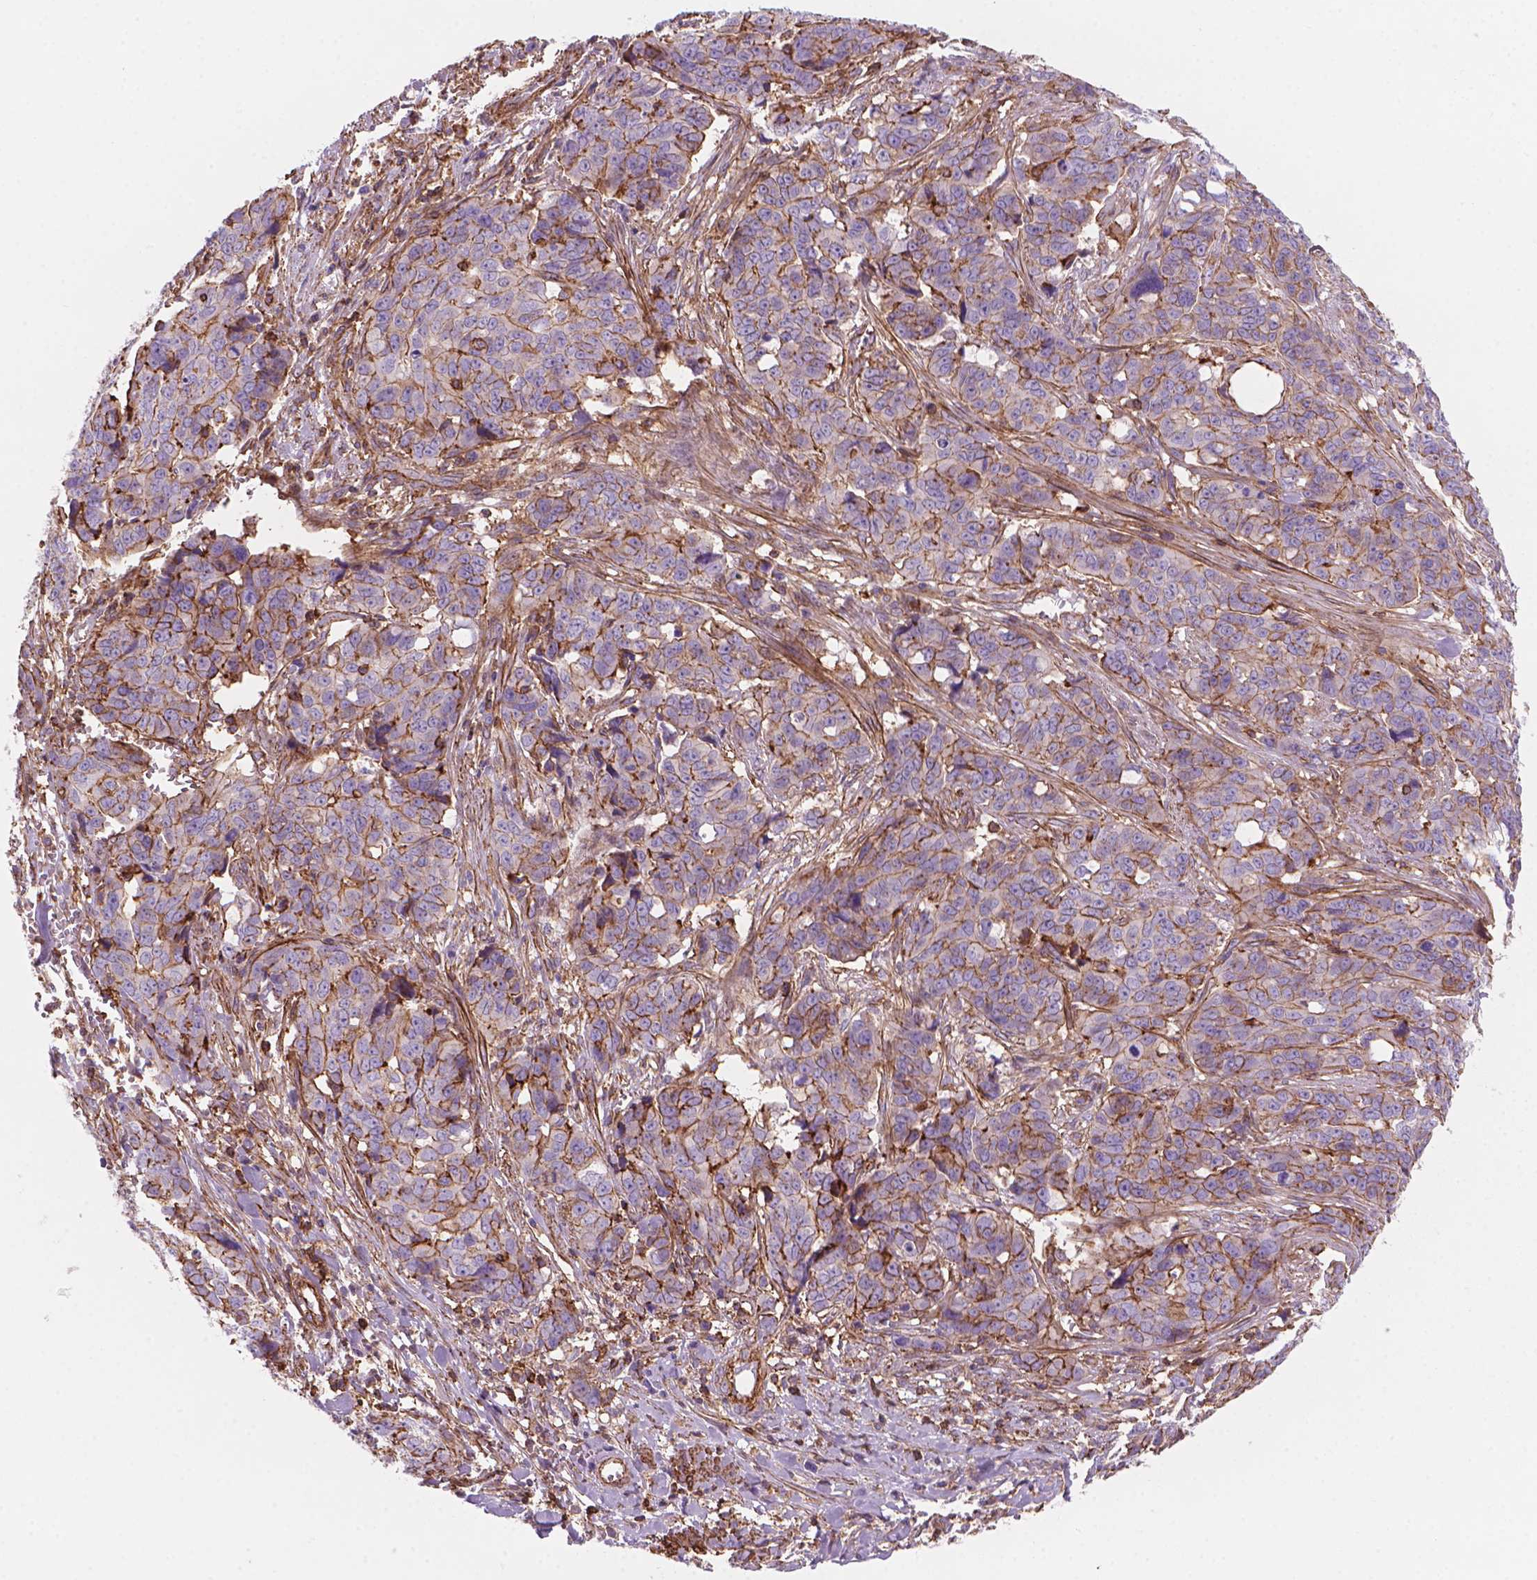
{"staining": {"intensity": "moderate", "quantity": "25%-75%", "location": "cytoplasmic/membranous"}, "tissue": "ovarian cancer", "cell_type": "Tumor cells", "image_type": "cancer", "snomed": [{"axis": "morphology", "description": "Carcinoma, endometroid"}, {"axis": "topography", "description": "Ovary"}], "caption": "A photomicrograph showing moderate cytoplasmic/membranous positivity in approximately 25%-75% of tumor cells in ovarian cancer, as visualized by brown immunohistochemical staining.", "gene": "PATJ", "patient": {"sex": "female", "age": 78}}